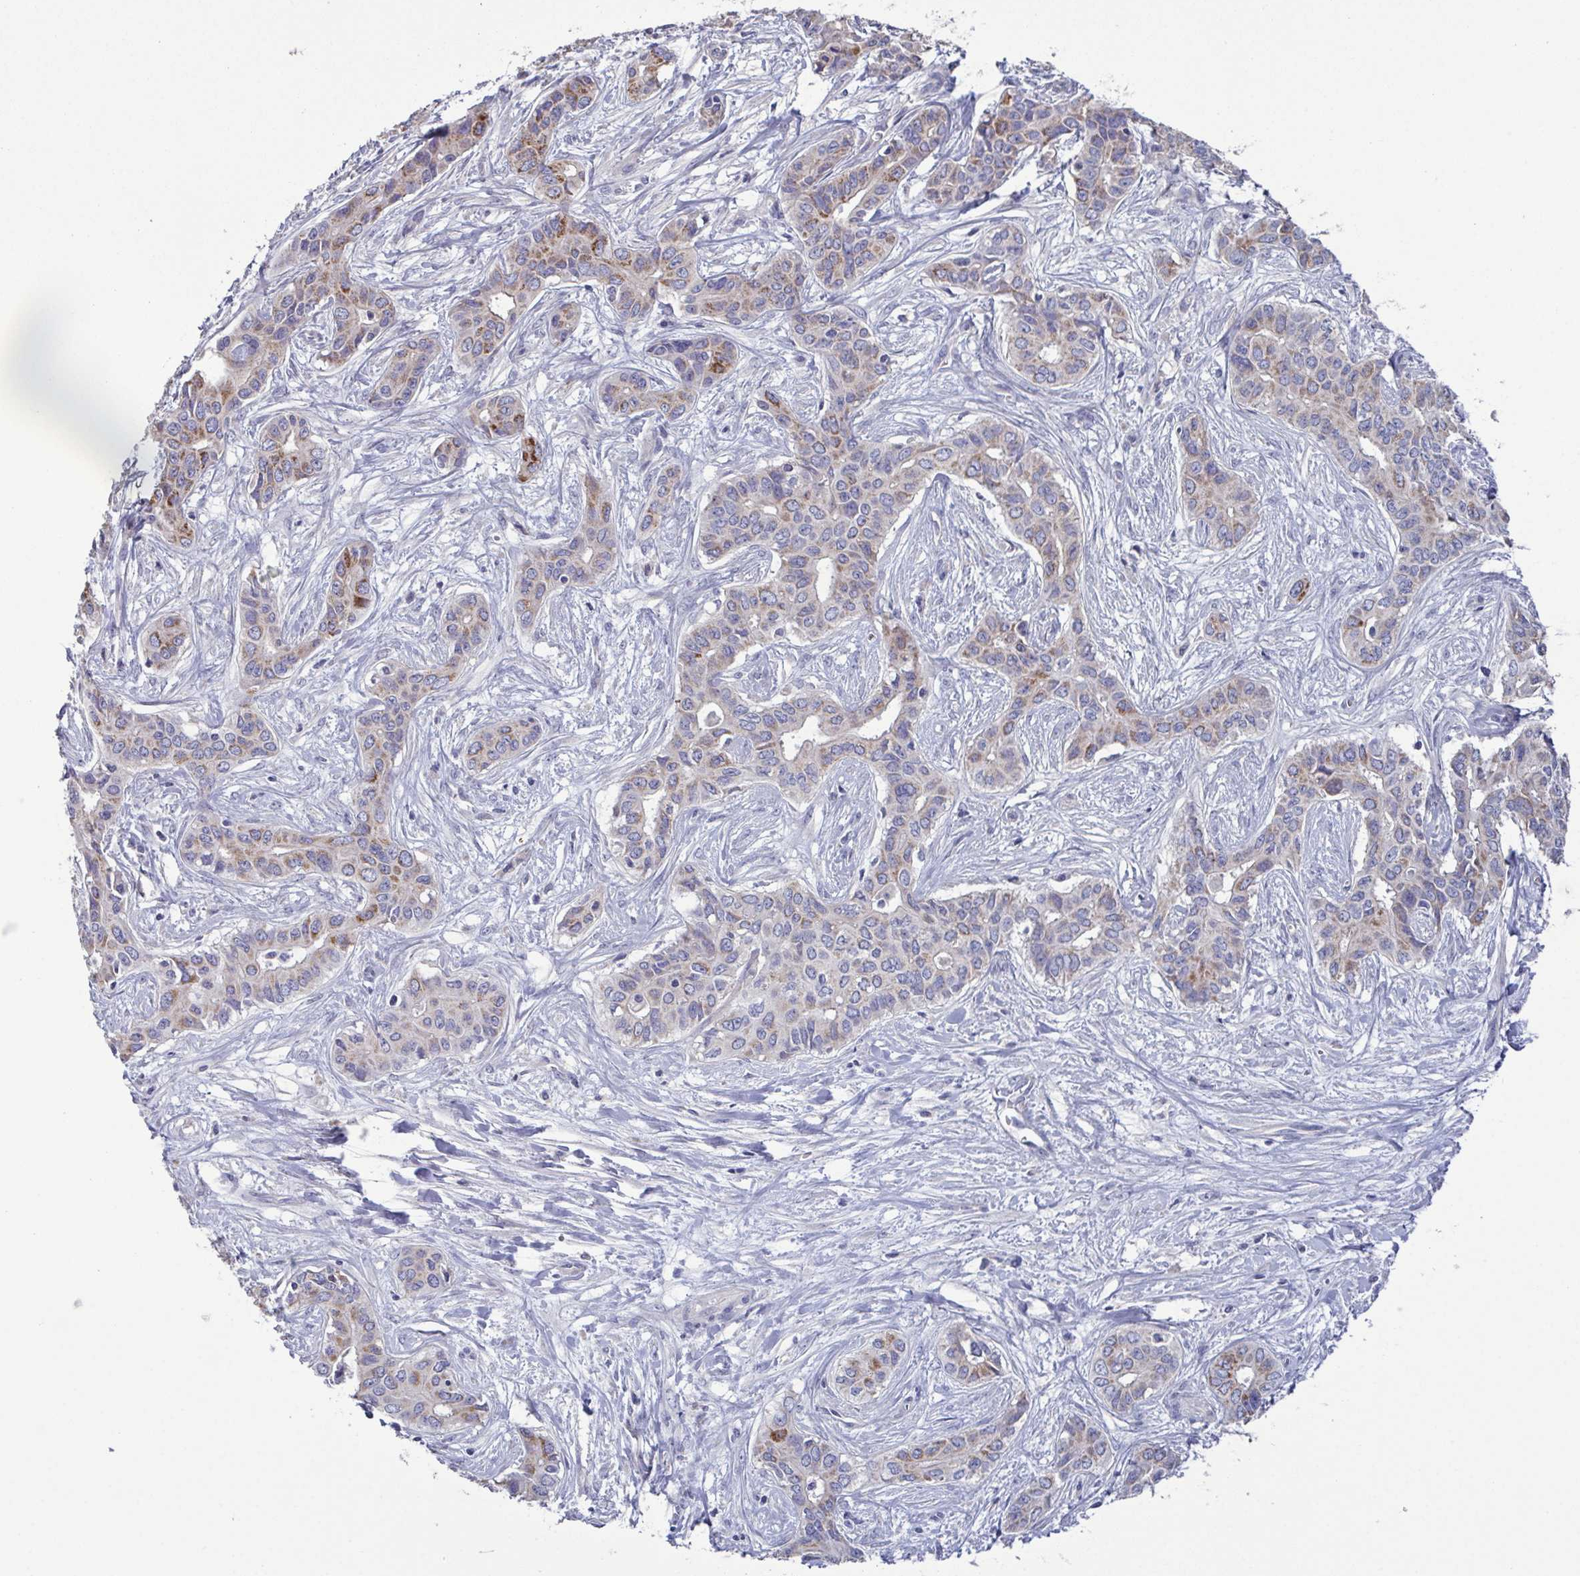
{"staining": {"intensity": "moderate", "quantity": "25%-75%", "location": "cytoplasmic/membranous"}, "tissue": "liver cancer", "cell_type": "Tumor cells", "image_type": "cancer", "snomed": [{"axis": "morphology", "description": "Cholangiocarcinoma"}, {"axis": "topography", "description": "Liver"}], "caption": "An immunohistochemistry micrograph of neoplastic tissue is shown. Protein staining in brown highlights moderate cytoplasmic/membranous positivity in liver cholangiocarcinoma within tumor cells.", "gene": "GLDC", "patient": {"sex": "female", "age": 65}}